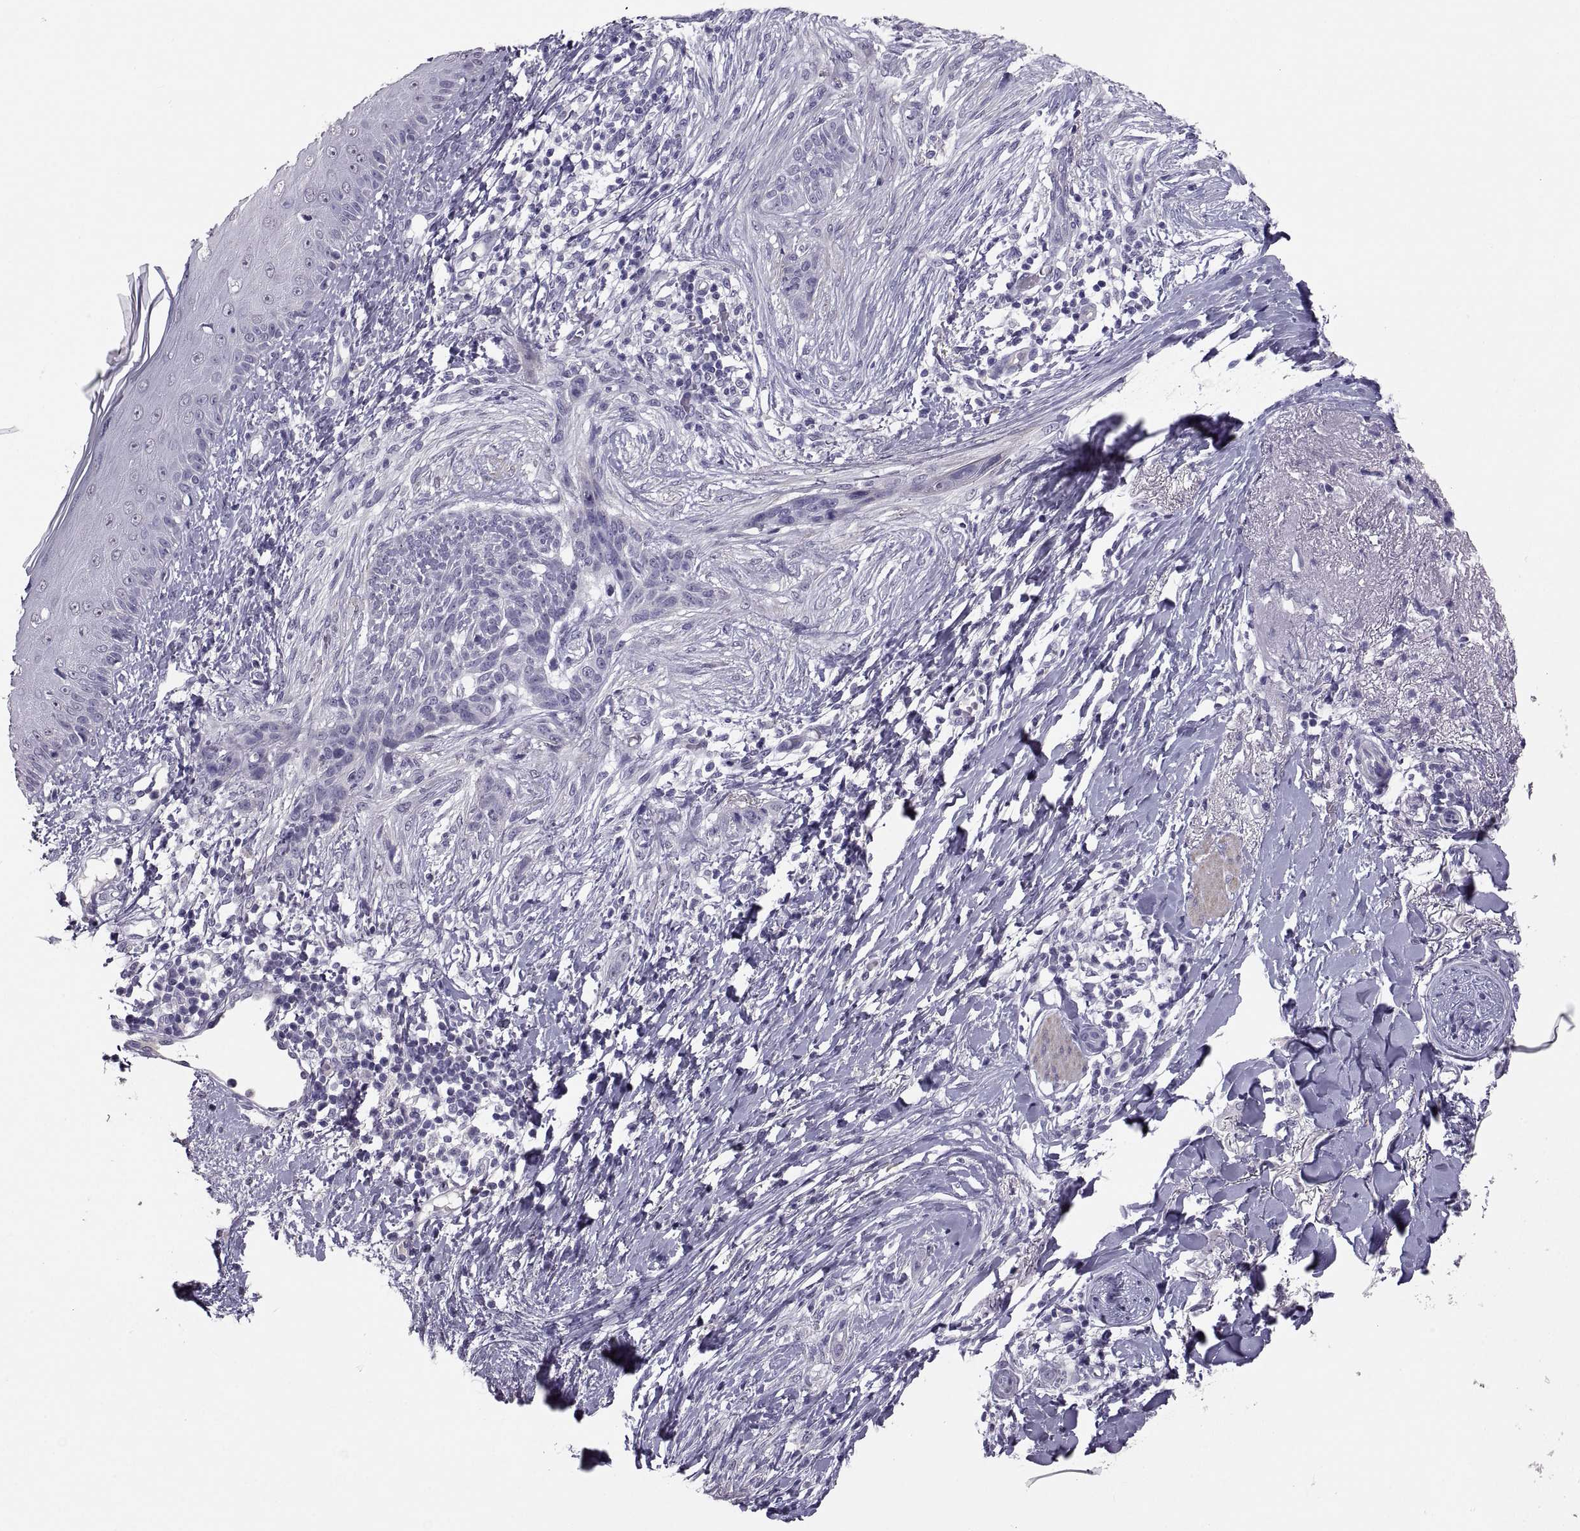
{"staining": {"intensity": "negative", "quantity": "none", "location": "none"}, "tissue": "skin cancer", "cell_type": "Tumor cells", "image_type": "cancer", "snomed": [{"axis": "morphology", "description": "Normal tissue, NOS"}, {"axis": "morphology", "description": "Basal cell carcinoma"}, {"axis": "topography", "description": "Skin"}], "caption": "Micrograph shows no protein staining in tumor cells of skin basal cell carcinoma tissue.", "gene": "IGSF1", "patient": {"sex": "male", "age": 84}}